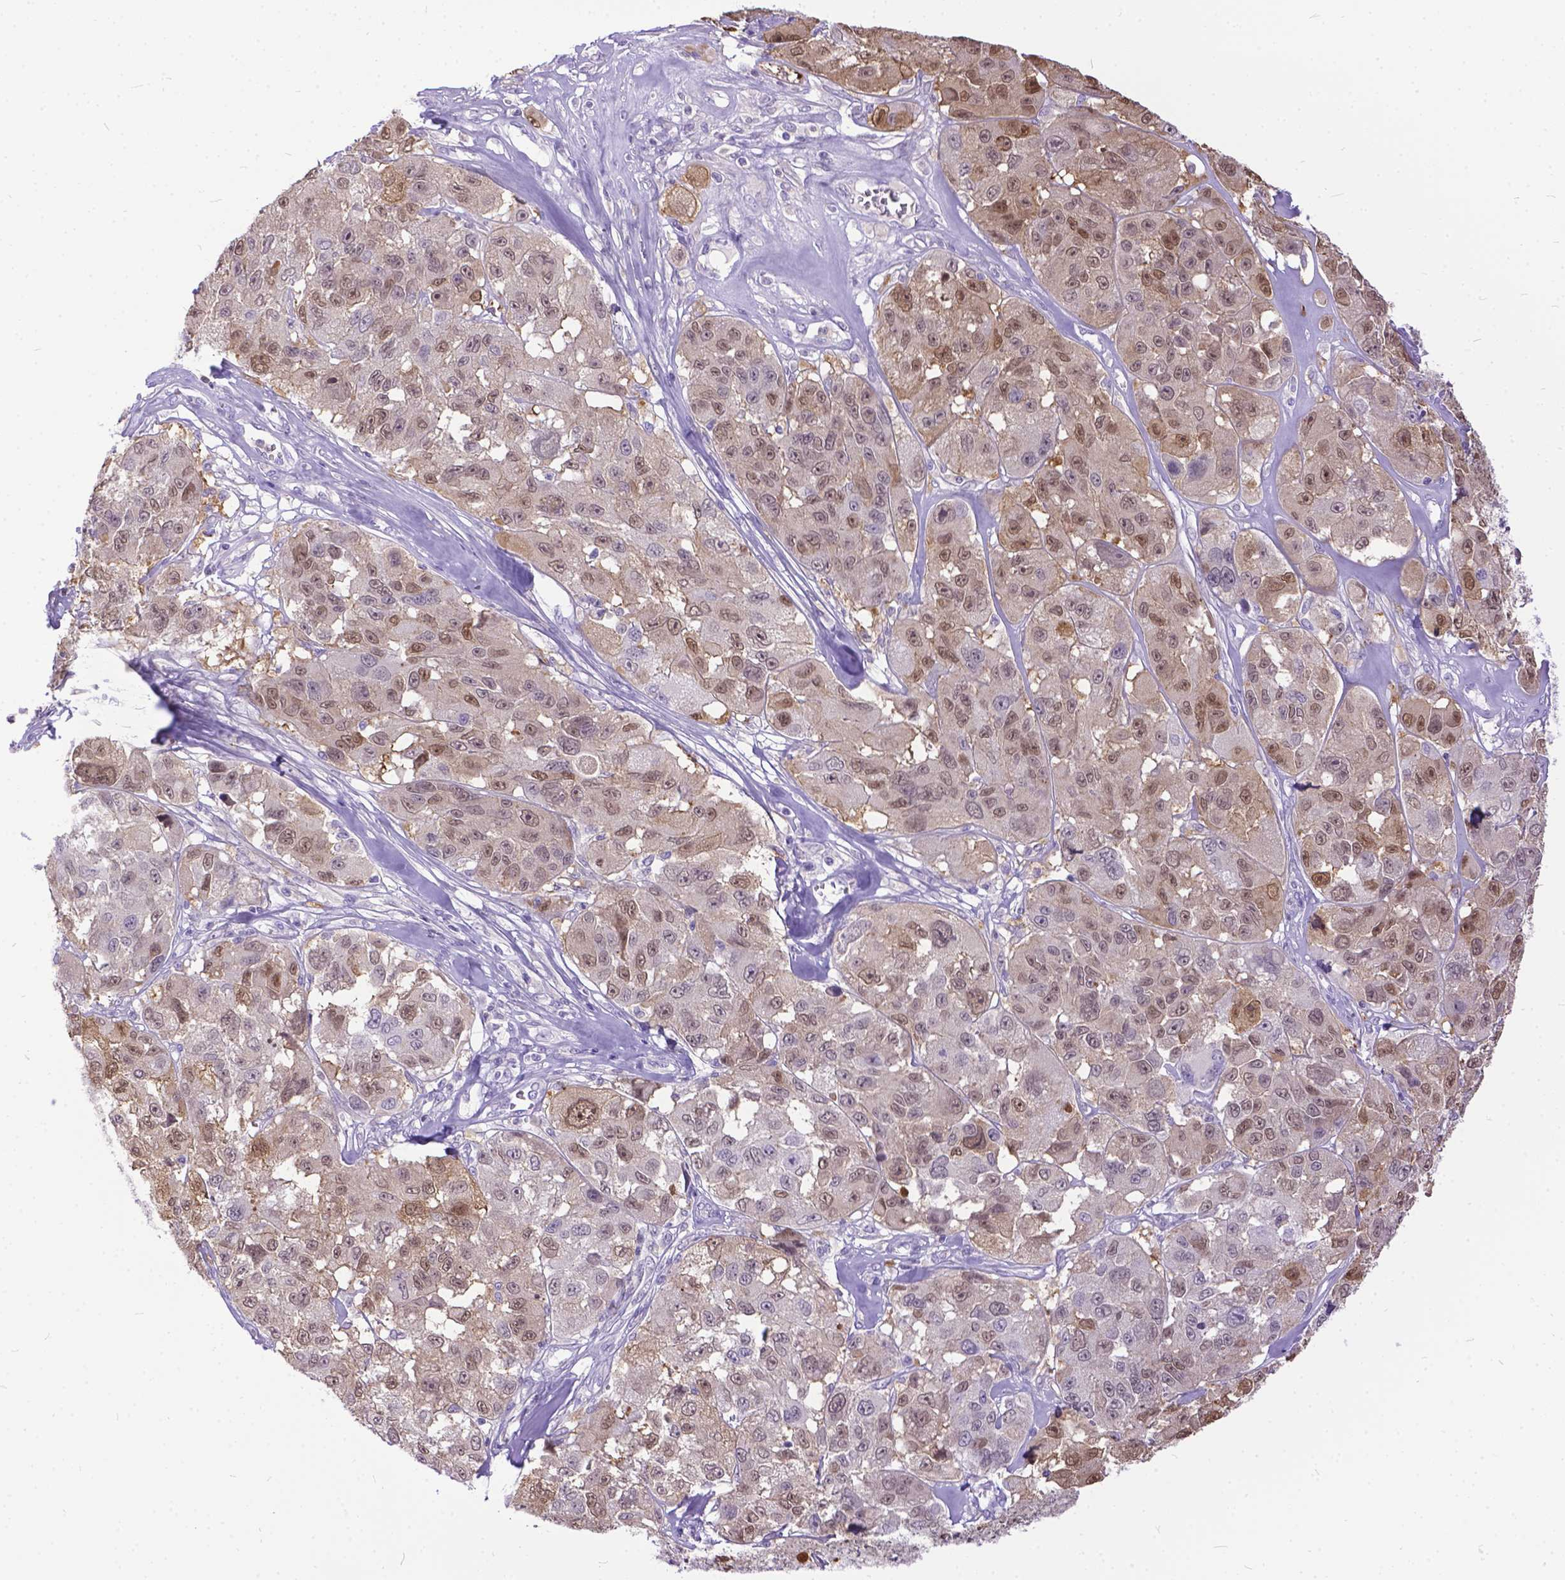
{"staining": {"intensity": "weak", "quantity": "25%-75%", "location": "cytoplasmic/membranous,nuclear"}, "tissue": "melanoma", "cell_type": "Tumor cells", "image_type": "cancer", "snomed": [{"axis": "morphology", "description": "Malignant melanoma, NOS"}, {"axis": "topography", "description": "Skin"}], "caption": "Immunohistochemistry (IHC) micrograph of human malignant melanoma stained for a protein (brown), which shows low levels of weak cytoplasmic/membranous and nuclear expression in approximately 25%-75% of tumor cells.", "gene": "TMEM169", "patient": {"sex": "female", "age": 66}}